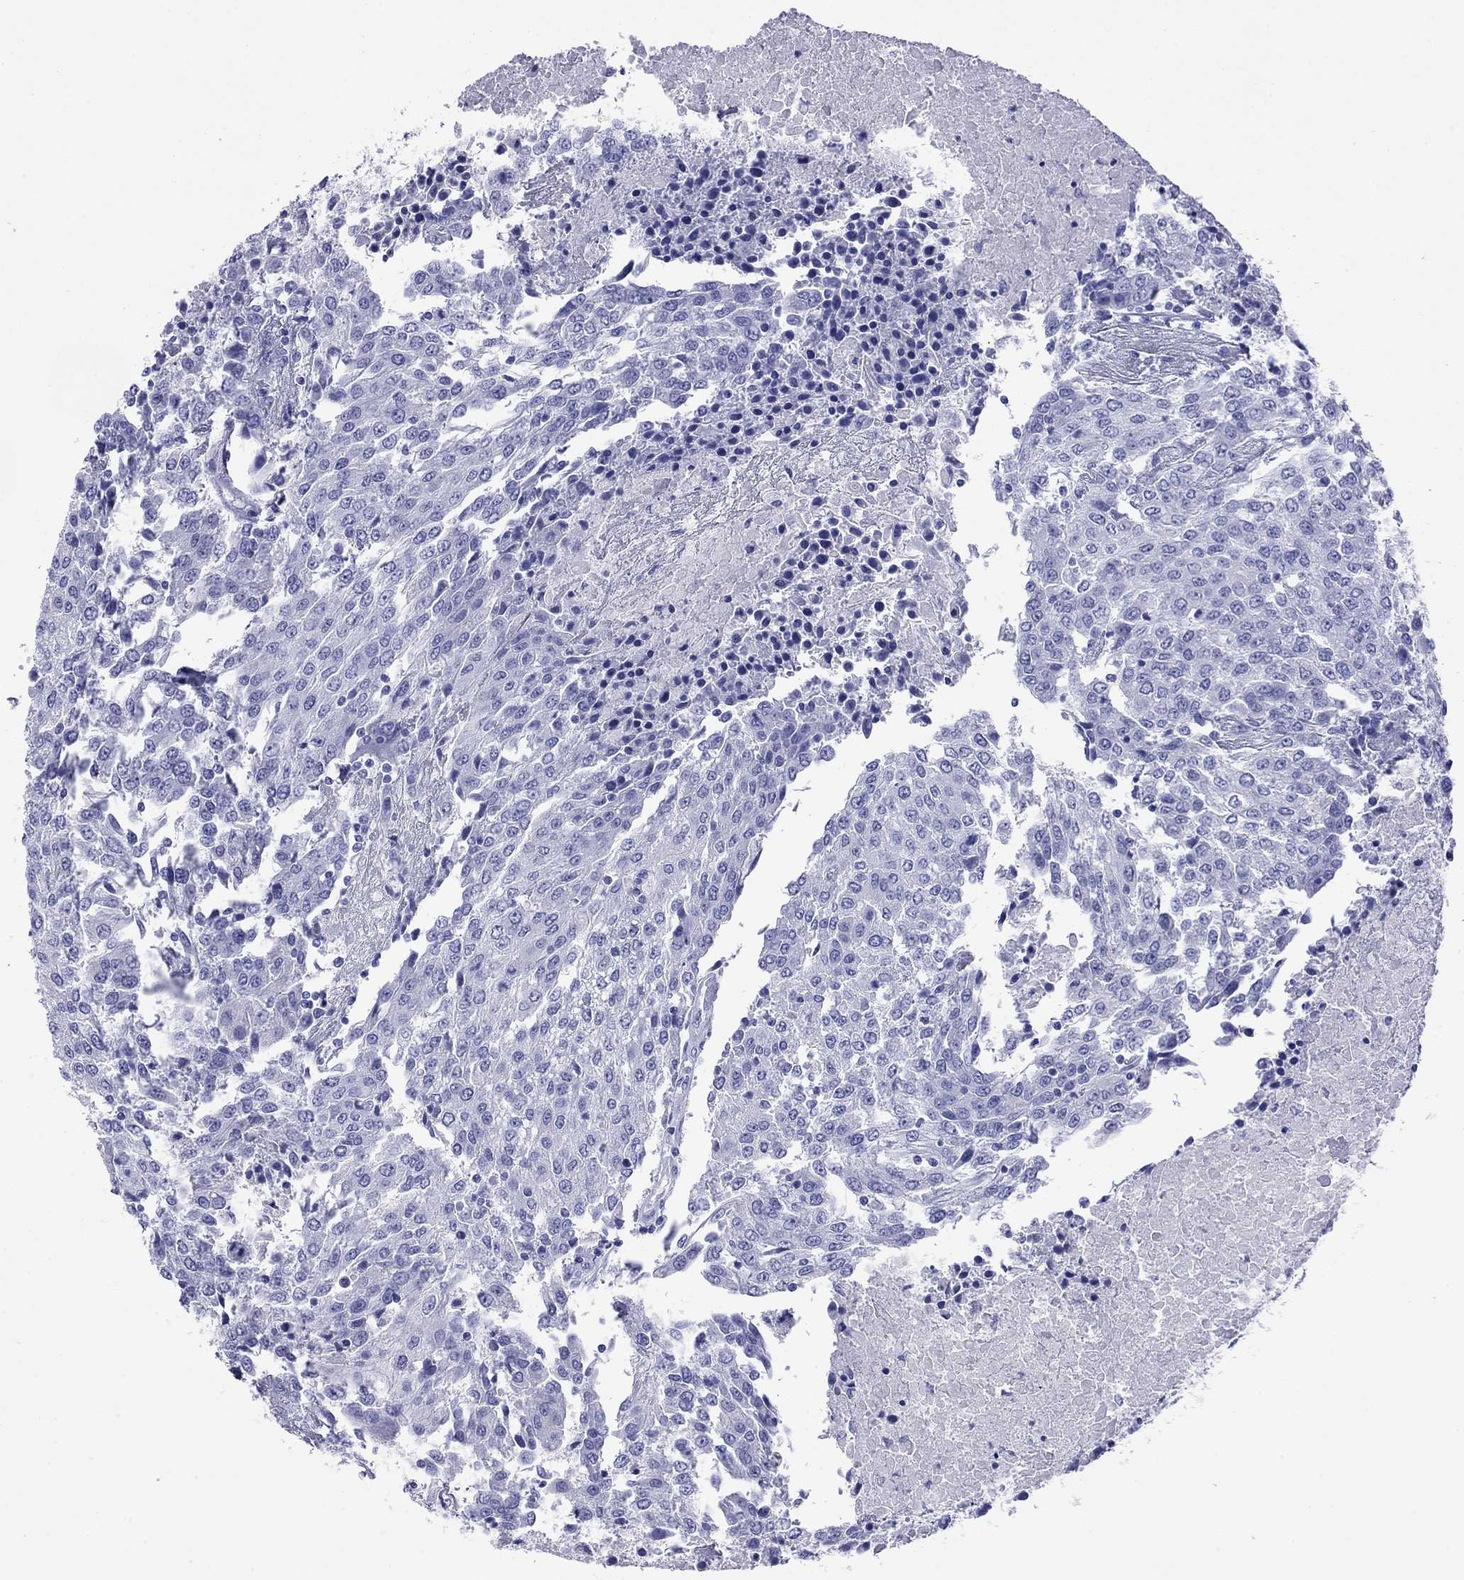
{"staining": {"intensity": "negative", "quantity": "none", "location": "none"}, "tissue": "urothelial cancer", "cell_type": "Tumor cells", "image_type": "cancer", "snomed": [{"axis": "morphology", "description": "Urothelial carcinoma, High grade"}, {"axis": "topography", "description": "Urinary bladder"}], "caption": "Immunohistochemical staining of human urothelial cancer displays no significant positivity in tumor cells.", "gene": "FIGLA", "patient": {"sex": "female", "age": 85}}